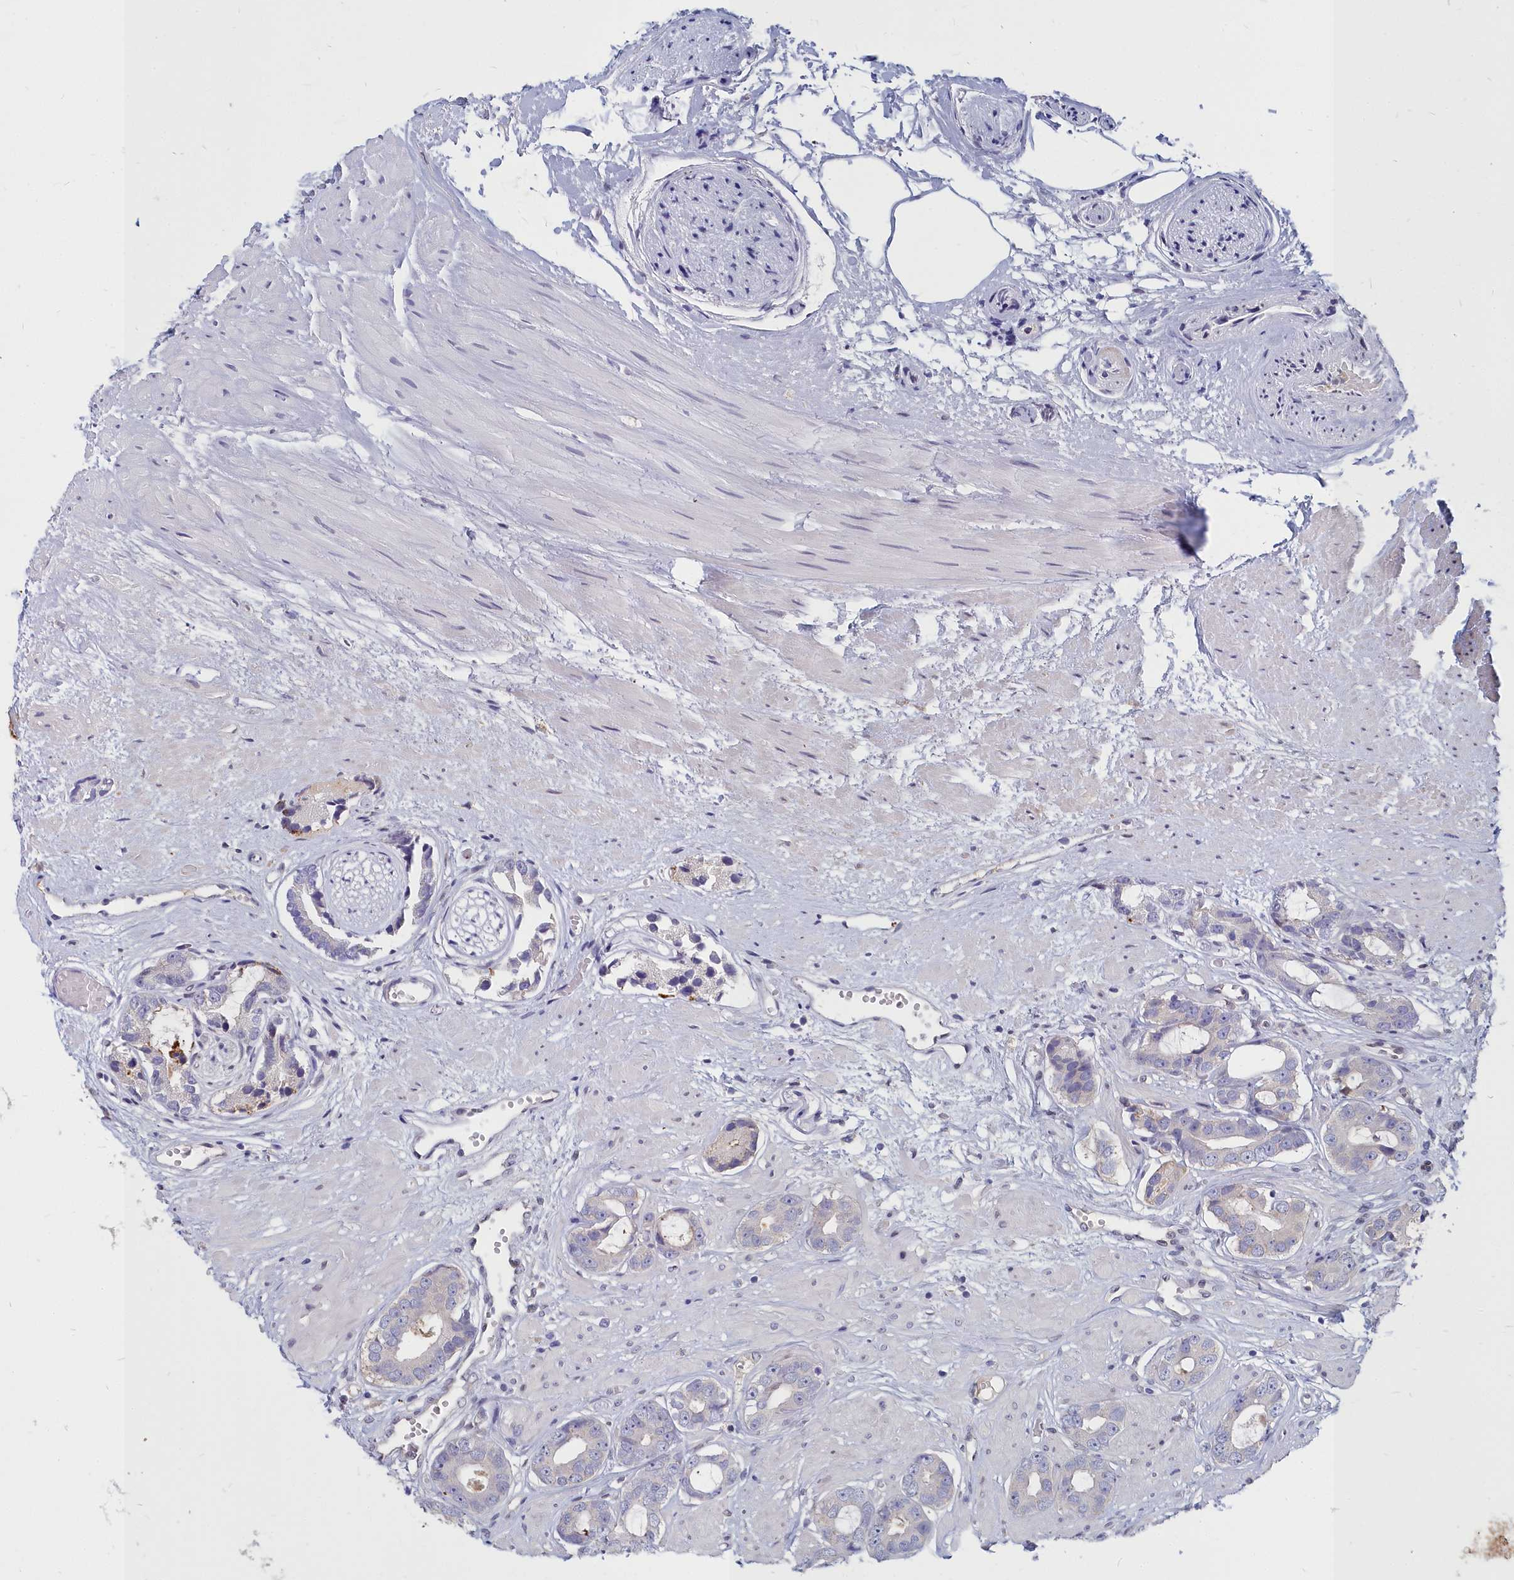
{"staining": {"intensity": "negative", "quantity": "none", "location": "none"}, "tissue": "prostate cancer", "cell_type": "Tumor cells", "image_type": "cancer", "snomed": [{"axis": "morphology", "description": "Adenocarcinoma, Low grade"}, {"axis": "topography", "description": "Prostate"}], "caption": "The micrograph exhibits no staining of tumor cells in low-grade adenocarcinoma (prostate). (DAB immunohistochemistry (IHC) with hematoxylin counter stain).", "gene": "NOXA1", "patient": {"sex": "male", "age": 64}}